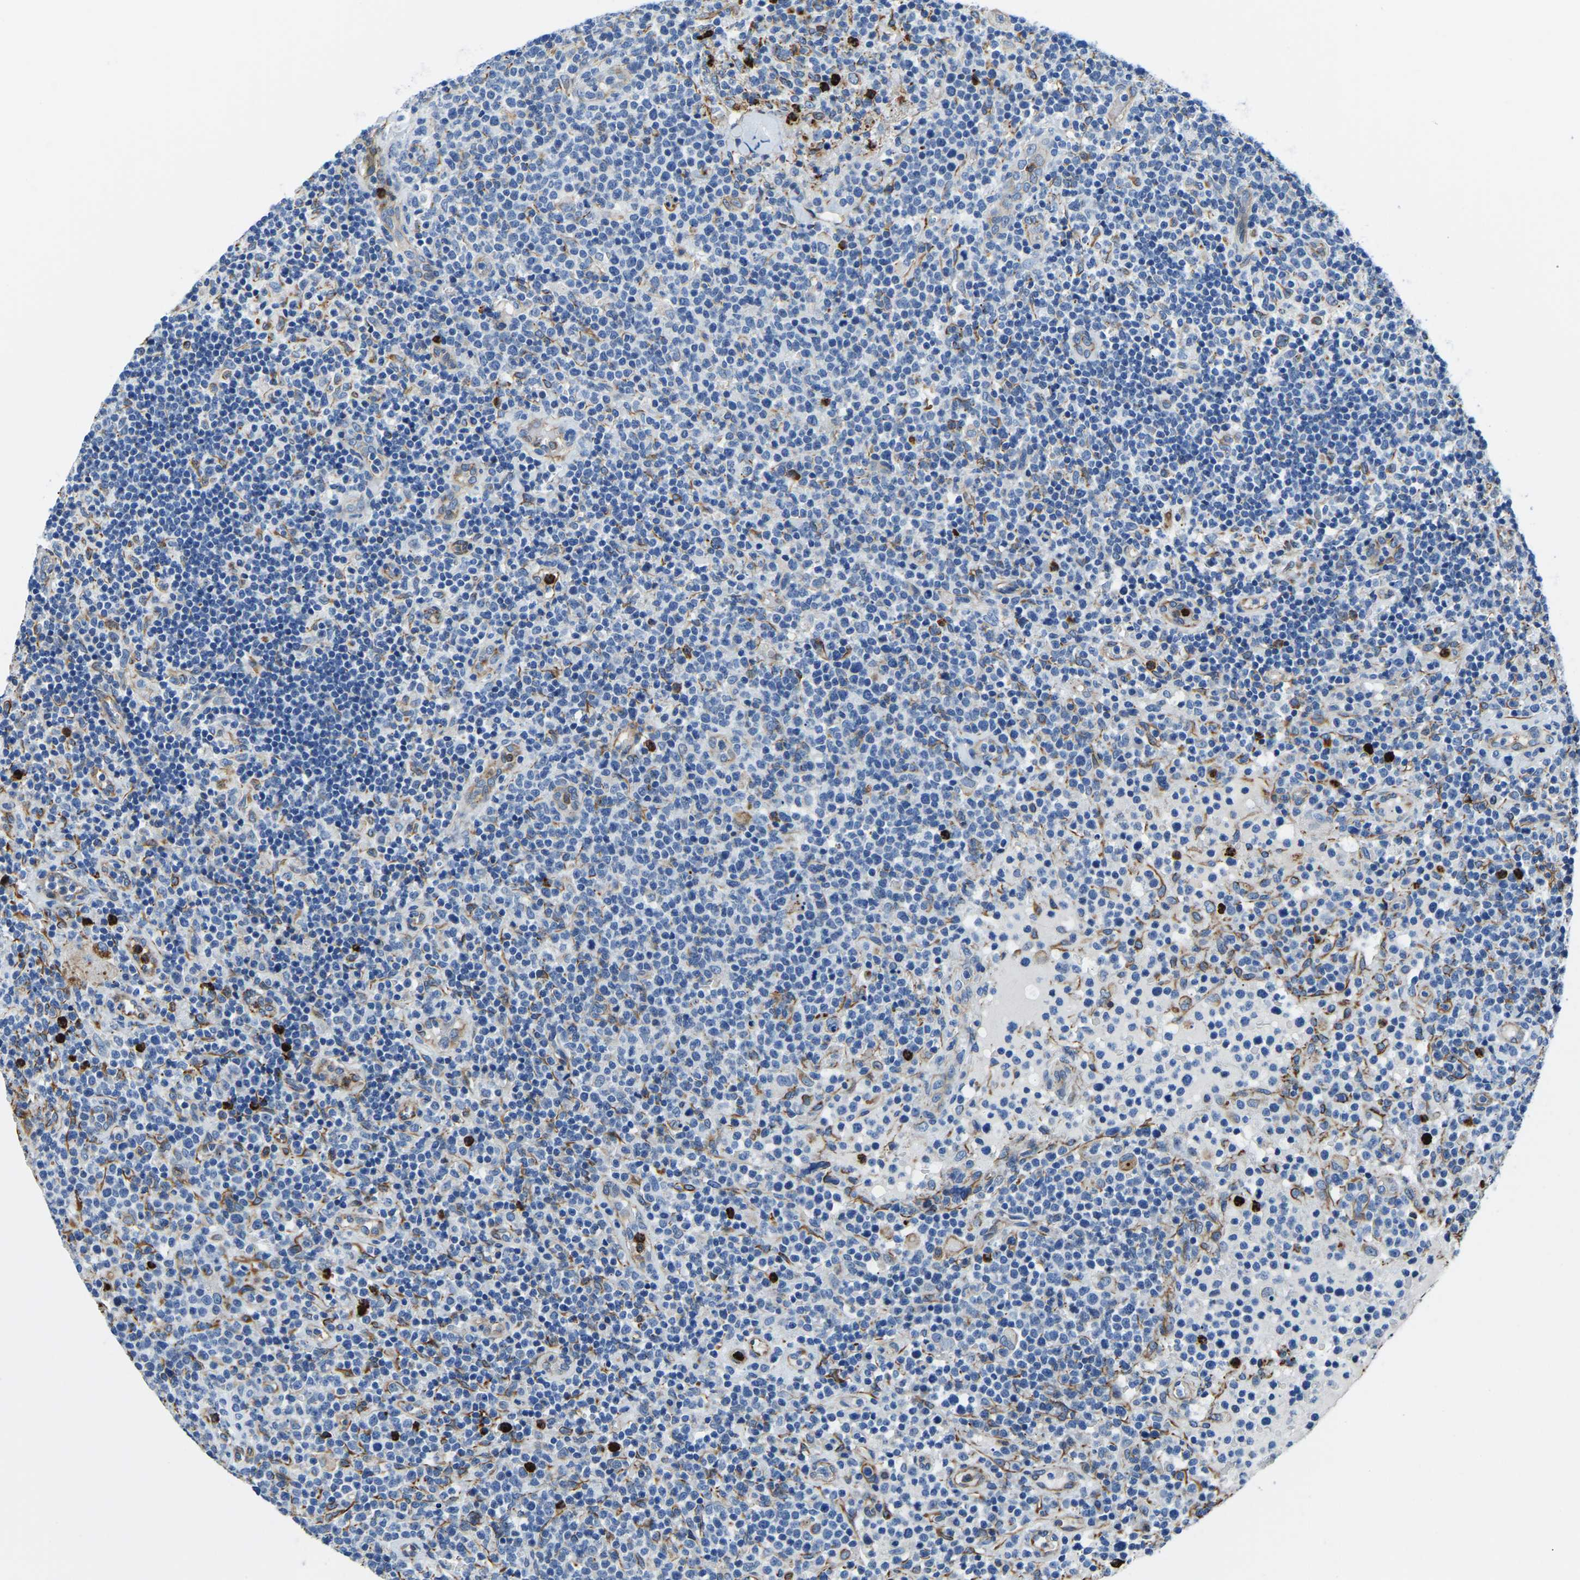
{"staining": {"intensity": "negative", "quantity": "none", "location": "none"}, "tissue": "lymphoma", "cell_type": "Tumor cells", "image_type": "cancer", "snomed": [{"axis": "morphology", "description": "Malignant lymphoma, non-Hodgkin's type, High grade"}, {"axis": "topography", "description": "Lymph node"}], "caption": "Protein analysis of lymphoma demonstrates no significant positivity in tumor cells.", "gene": "MS4A3", "patient": {"sex": "male", "age": 61}}